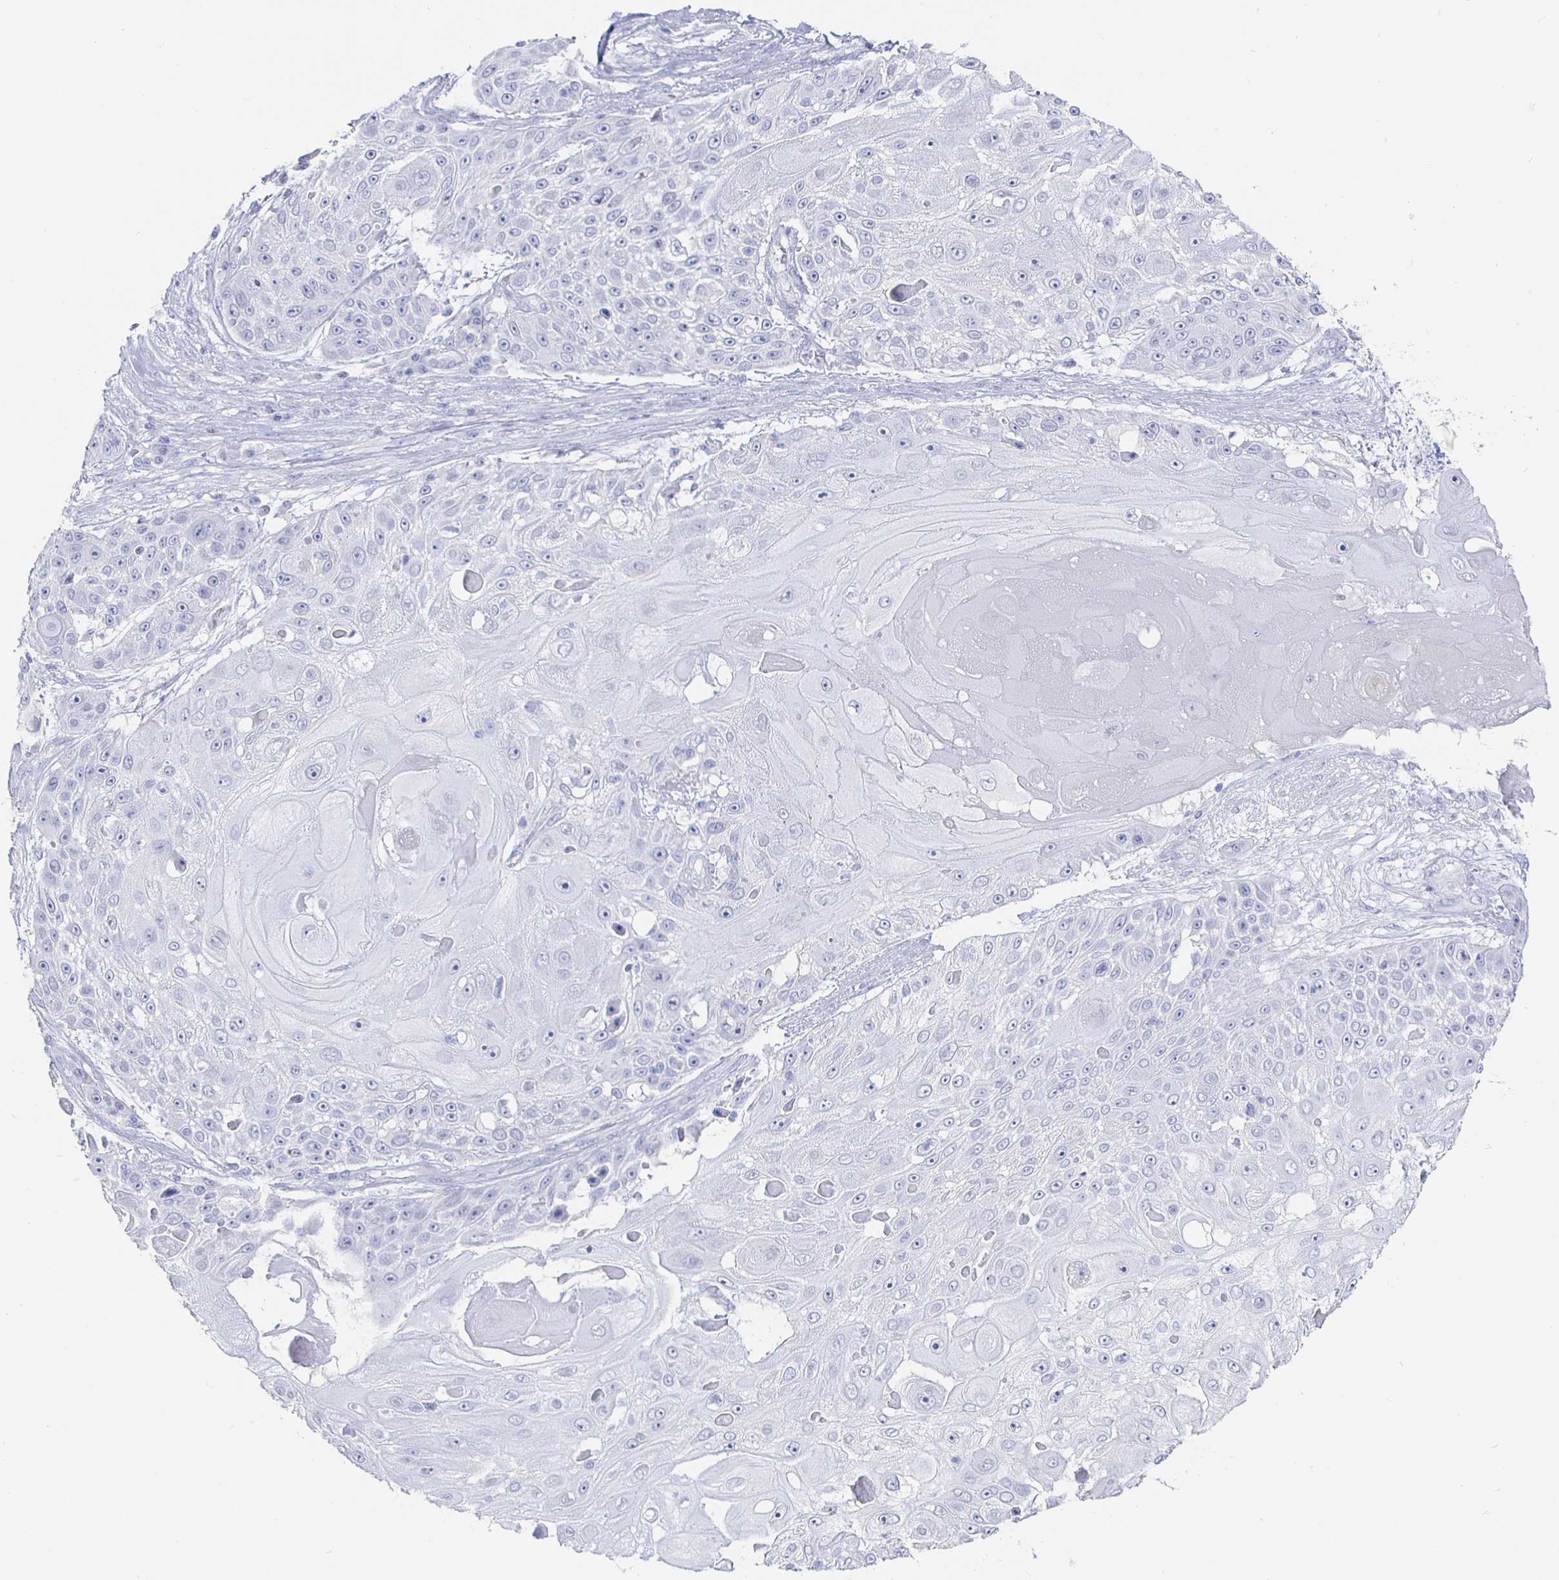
{"staining": {"intensity": "negative", "quantity": "none", "location": "none"}, "tissue": "skin cancer", "cell_type": "Tumor cells", "image_type": "cancer", "snomed": [{"axis": "morphology", "description": "Squamous cell carcinoma, NOS"}, {"axis": "topography", "description": "Skin"}], "caption": "An image of human skin squamous cell carcinoma is negative for staining in tumor cells. (DAB (3,3'-diaminobenzidine) immunohistochemistry (IHC) visualized using brightfield microscopy, high magnification).", "gene": "CLCA1", "patient": {"sex": "female", "age": 86}}